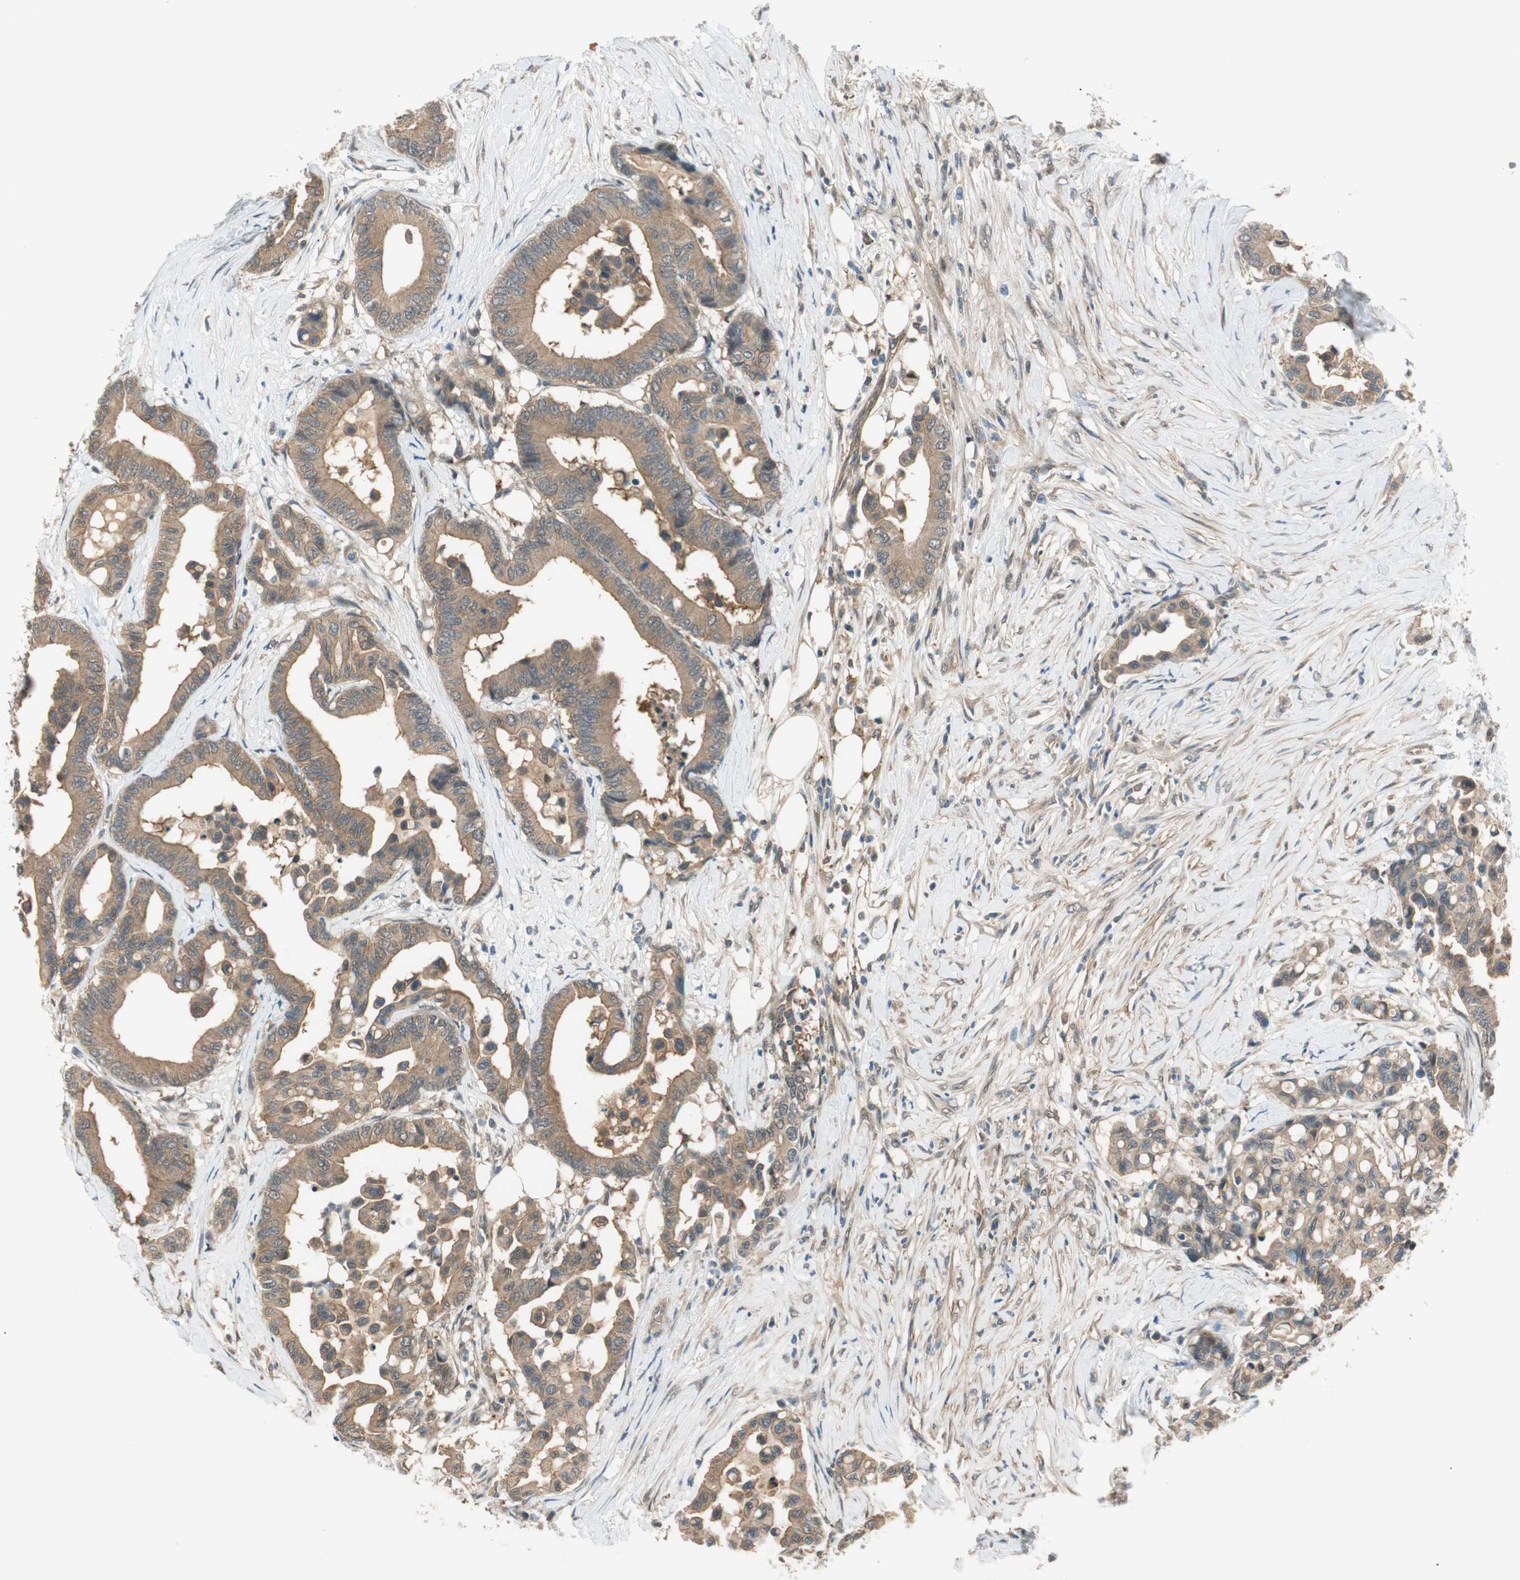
{"staining": {"intensity": "moderate", "quantity": ">75%", "location": "cytoplasmic/membranous"}, "tissue": "colorectal cancer", "cell_type": "Tumor cells", "image_type": "cancer", "snomed": [{"axis": "morphology", "description": "Normal tissue, NOS"}, {"axis": "morphology", "description": "Adenocarcinoma, NOS"}, {"axis": "topography", "description": "Colon"}], "caption": "A high-resolution histopathology image shows immunohistochemistry (IHC) staining of colorectal cancer, which demonstrates moderate cytoplasmic/membranous expression in approximately >75% of tumor cells. (DAB IHC, brown staining for protein, blue staining for nuclei).", "gene": "PSMD8", "patient": {"sex": "male", "age": 82}}